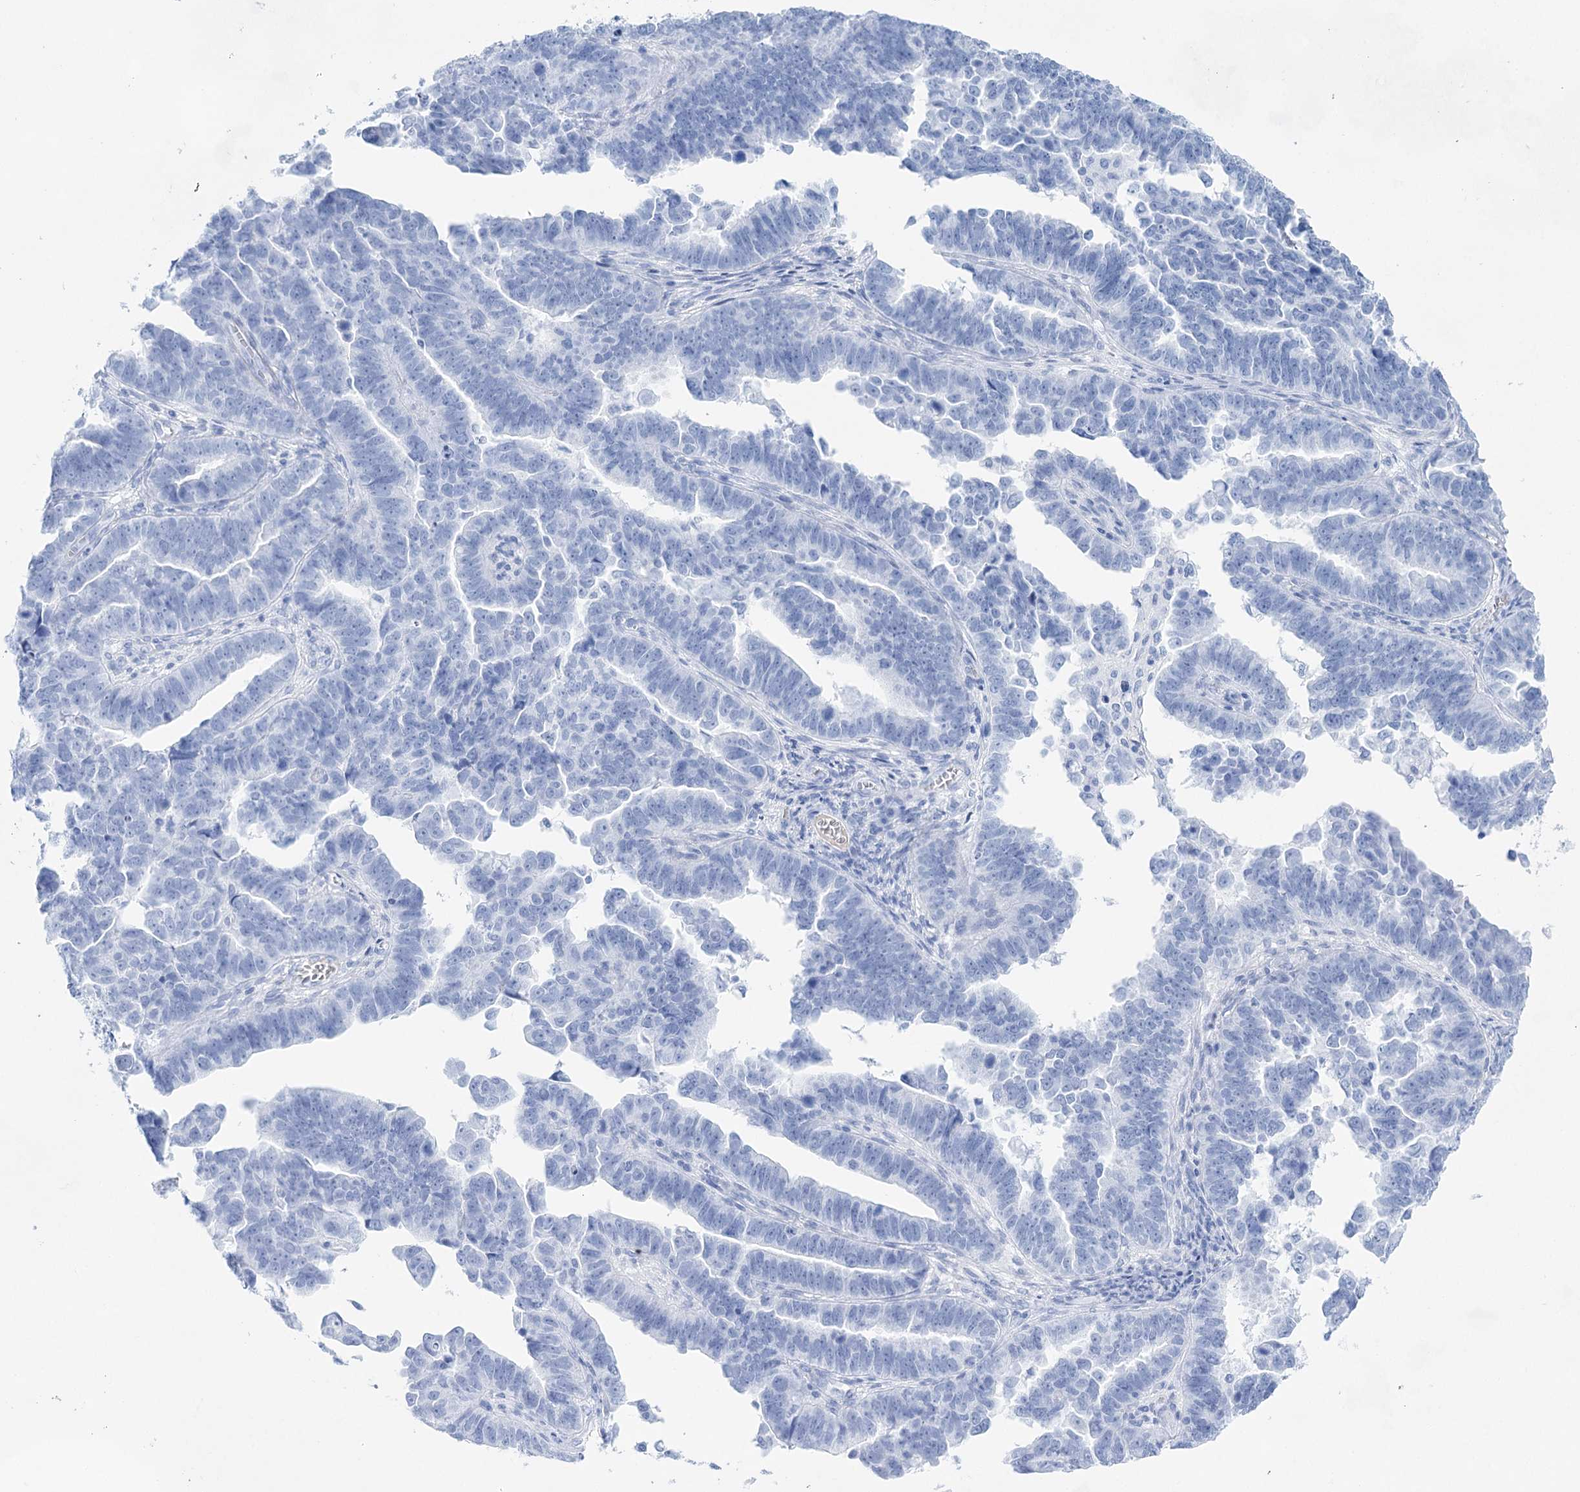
{"staining": {"intensity": "negative", "quantity": "none", "location": "none"}, "tissue": "endometrial cancer", "cell_type": "Tumor cells", "image_type": "cancer", "snomed": [{"axis": "morphology", "description": "Adenocarcinoma, NOS"}, {"axis": "topography", "description": "Endometrium"}], "caption": "Endometrial cancer stained for a protein using IHC exhibits no positivity tumor cells.", "gene": "LALBA", "patient": {"sex": "female", "age": 75}}